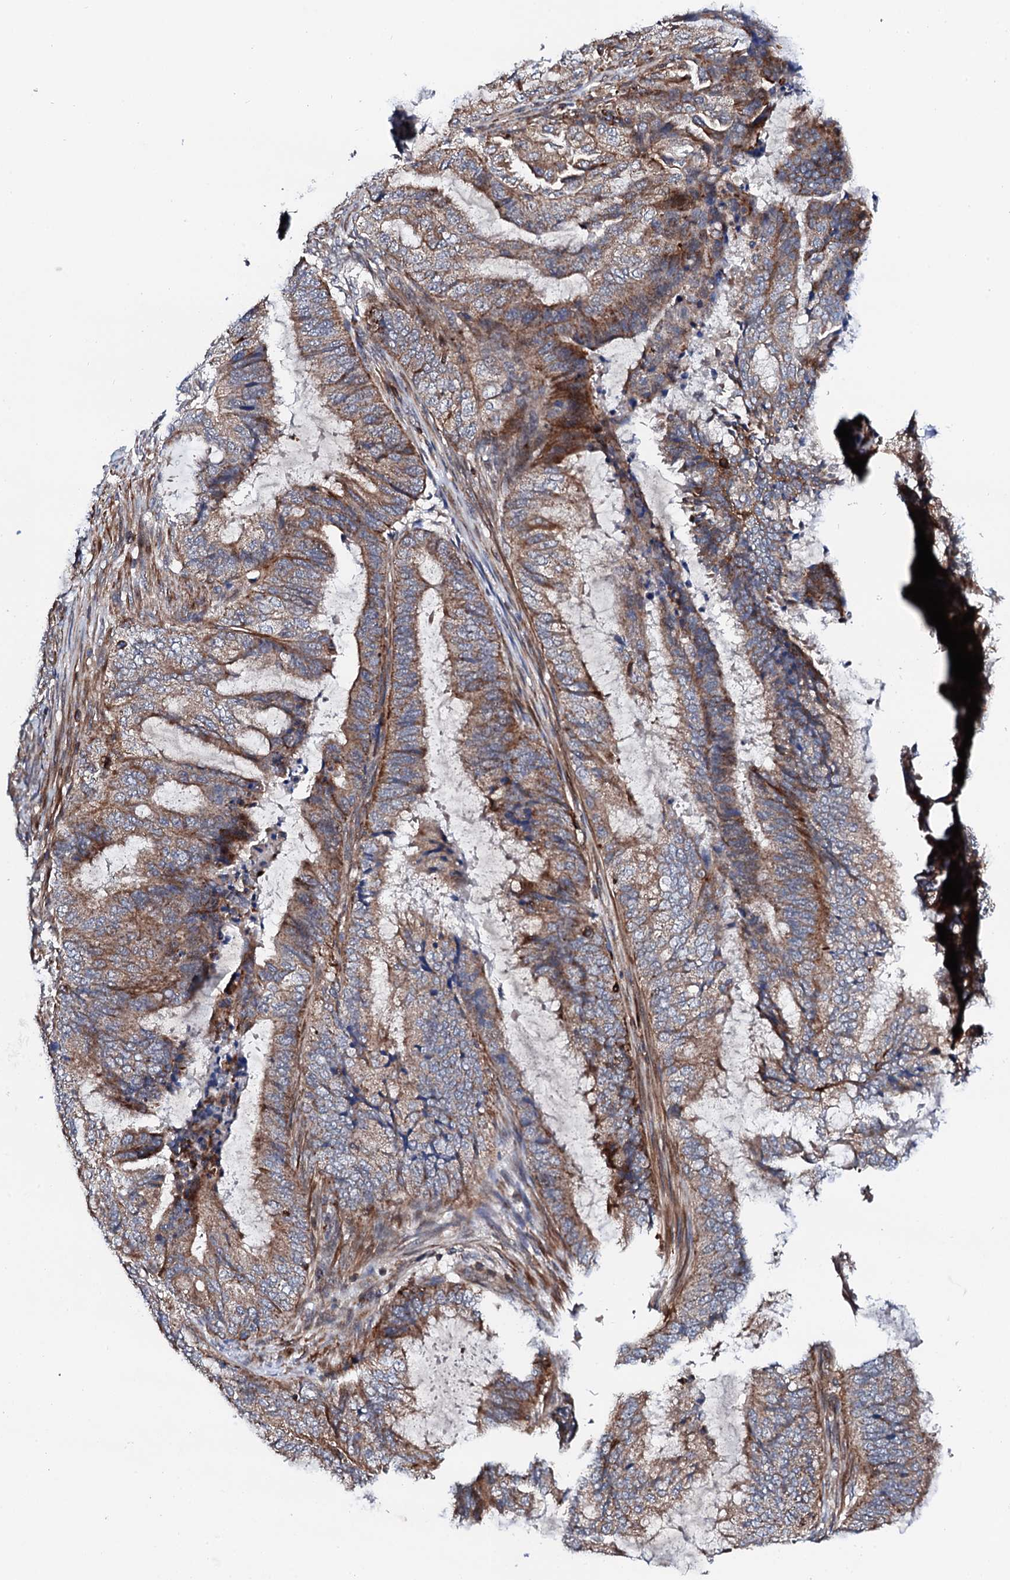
{"staining": {"intensity": "moderate", "quantity": ">75%", "location": "cytoplasmic/membranous"}, "tissue": "endometrial cancer", "cell_type": "Tumor cells", "image_type": "cancer", "snomed": [{"axis": "morphology", "description": "Adenocarcinoma, NOS"}, {"axis": "topography", "description": "Endometrium"}], "caption": "Protein analysis of endometrial adenocarcinoma tissue displays moderate cytoplasmic/membranous positivity in approximately >75% of tumor cells.", "gene": "COG4", "patient": {"sex": "female", "age": 51}}